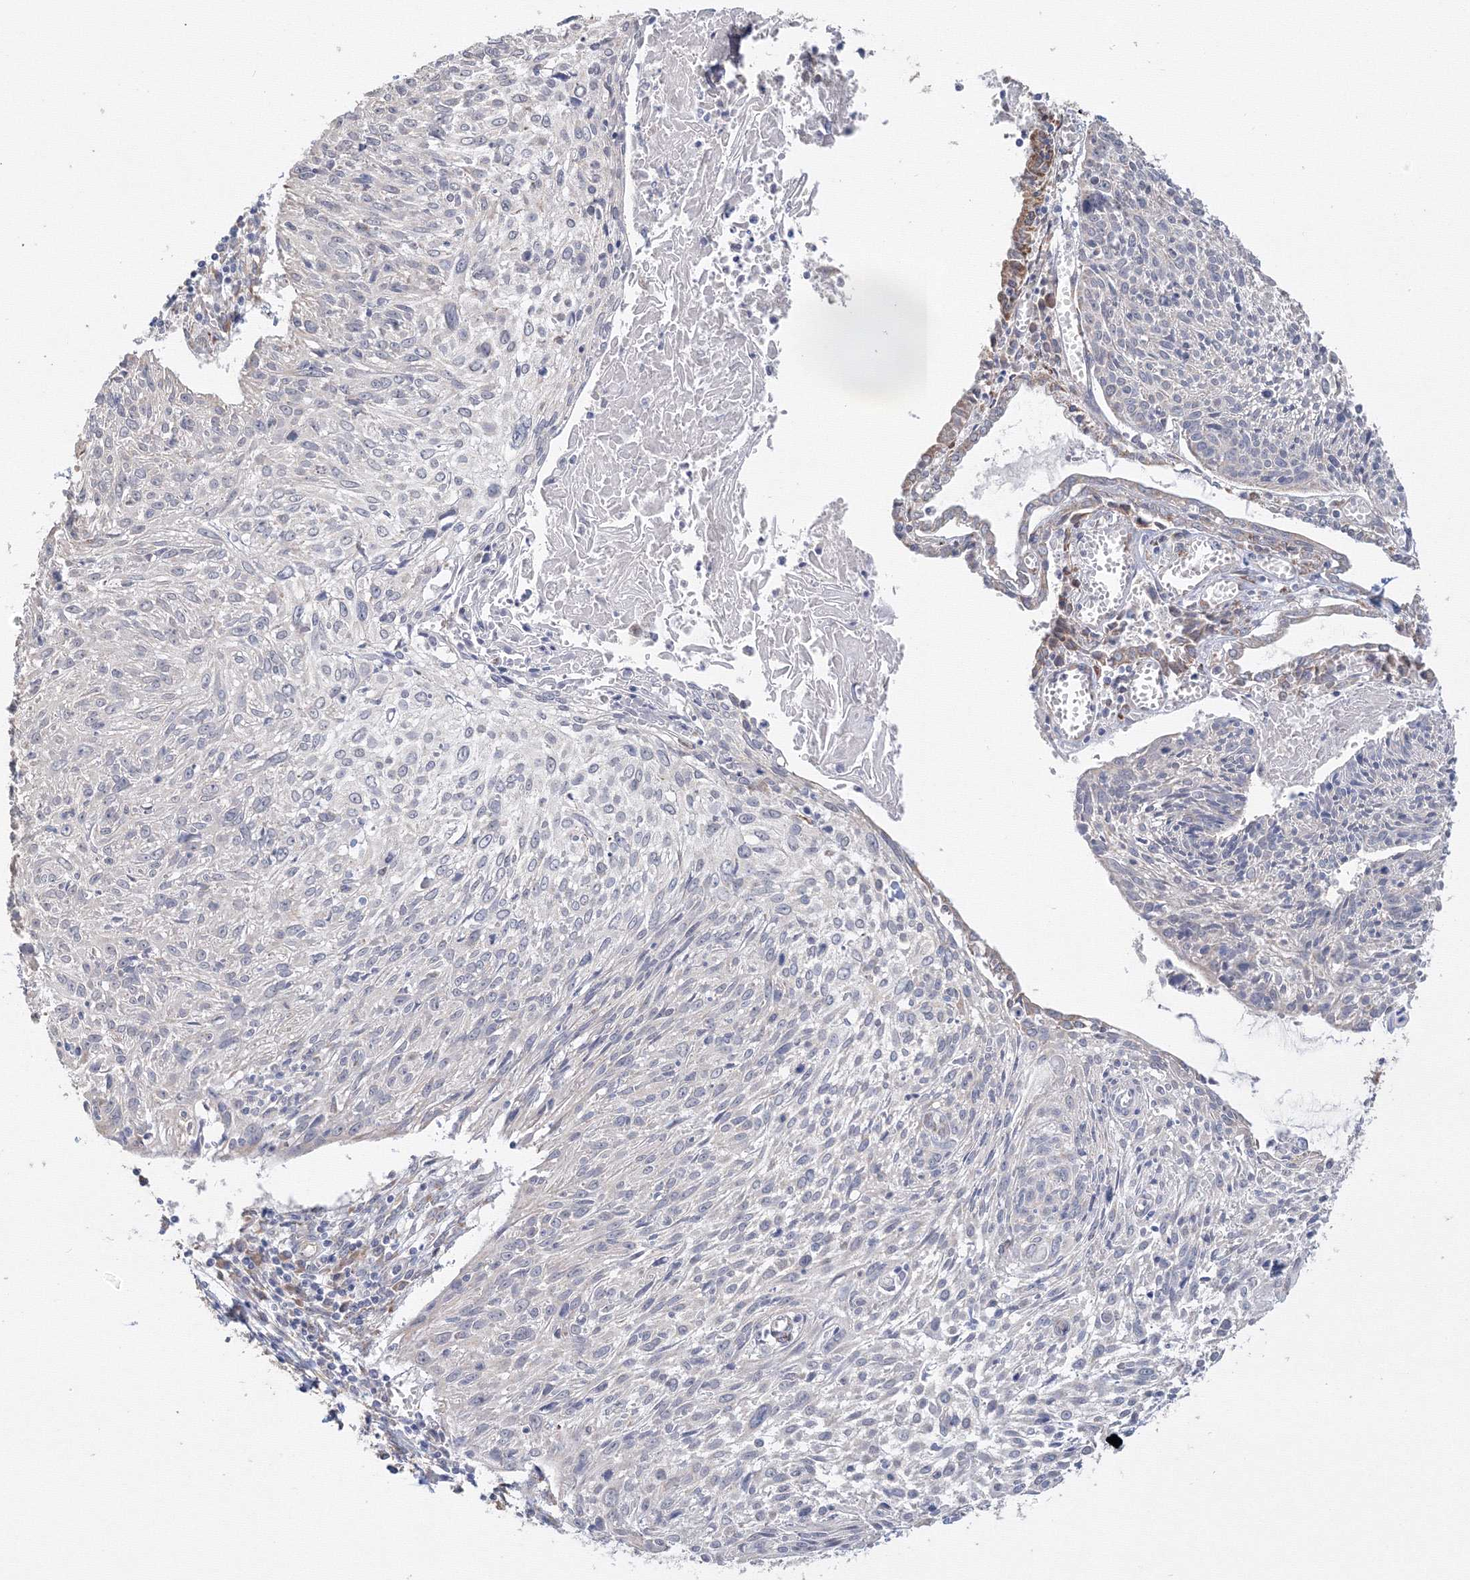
{"staining": {"intensity": "negative", "quantity": "none", "location": "none"}, "tissue": "cervical cancer", "cell_type": "Tumor cells", "image_type": "cancer", "snomed": [{"axis": "morphology", "description": "Squamous cell carcinoma, NOS"}, {"axis": "topography", "description": "Cervix"}], "caption": "An immunohistochemistry (IHC) micrograph of squamous cell carcinoma (cervical) is shown. There is no staining in tumor cells of squamous cell carcinoma (cervical).", "gene": "DHRS12", "patient": {"sex": "female", "age": 51}}